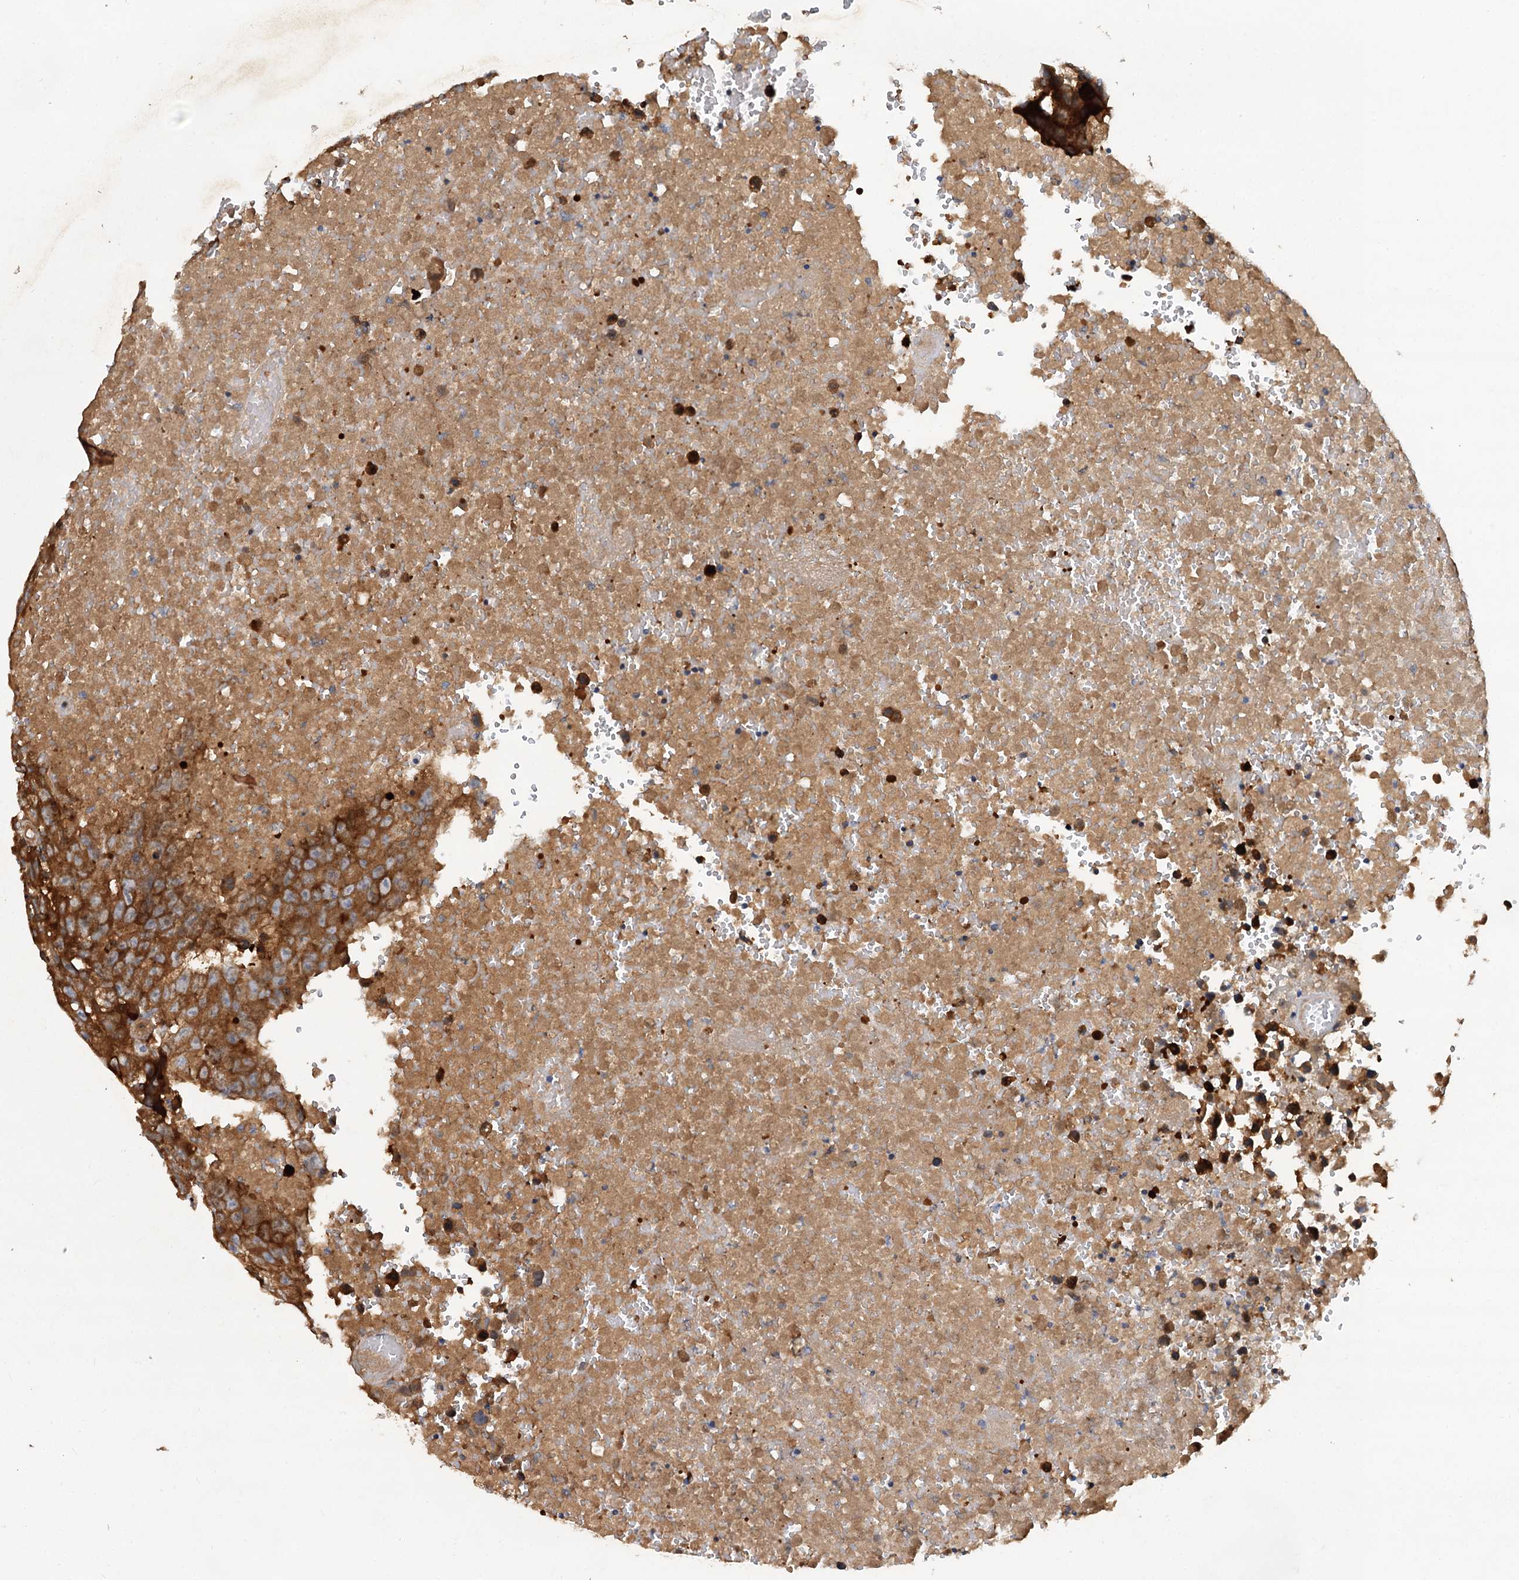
{"staining": {"intensity": "strong", "quantity": ">75%", "location": "cytoplasmic/membranous"}, "tissue": "testis cancer", "cell_type": "Tumor cells", "image_type": "cancer", "snomed": [{"axis": "morphology", "description": "Carcinoma, Embryonal, NOS"}, {"axis": "topography", "description": "Testis"}], "caption": "Immunohistochemistry (IHC) staining of testis embryonal carcinoma, which displays high levels of strong cytoplasmic/membranous staining in about >75% of tumor cells indicating strong cytoplasmic/membranous protein staining. The staining was performed using DAB (3,3'-diaminobenzidine) (brown) for protein detection and nuclei were counterstained in hematoxylin (blue).", "gene": "ALKBH7", "patient": {"sex": "male", "age": 25}}